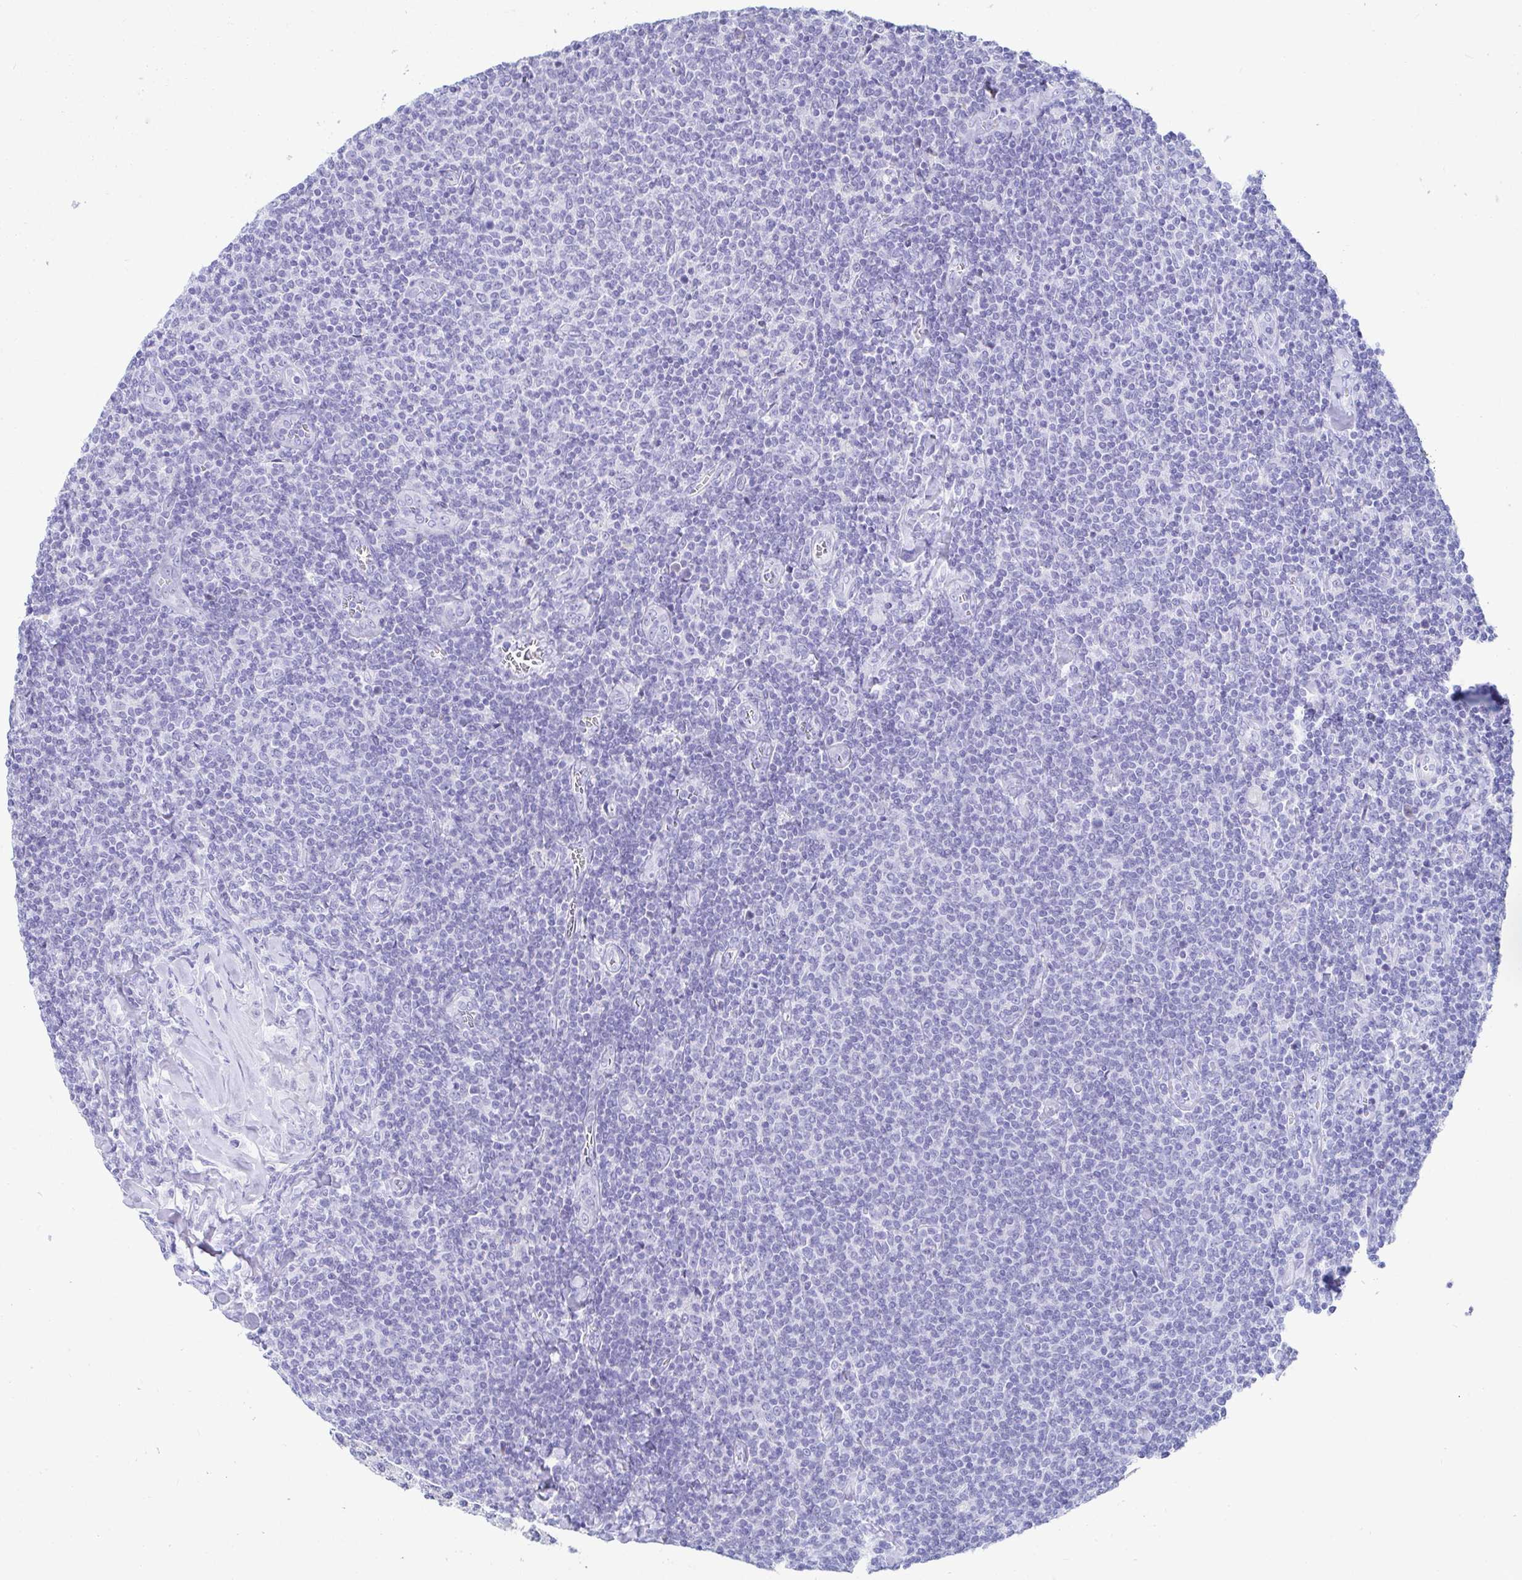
{"staining": {"intensity": "negative", "quantity": "none", "location": "none"}, "tissue": "lymphoma", "cell_type": "Tumor cells", "image_type": "cancer", "snomed": [{"axis": "morphology", "description": "Malignant lymphoma, non-Hodgkin's type, Low grade"}, {"axis": "topography", "description": "Lymph node"}], "caption": "Immunohistochemistry histopathology image of lymphoma stained for a protein (brown), which shows no positivity in tumor cells.", "gene": "C4orf17", "patient": {"sex": "male", "age": 52}}